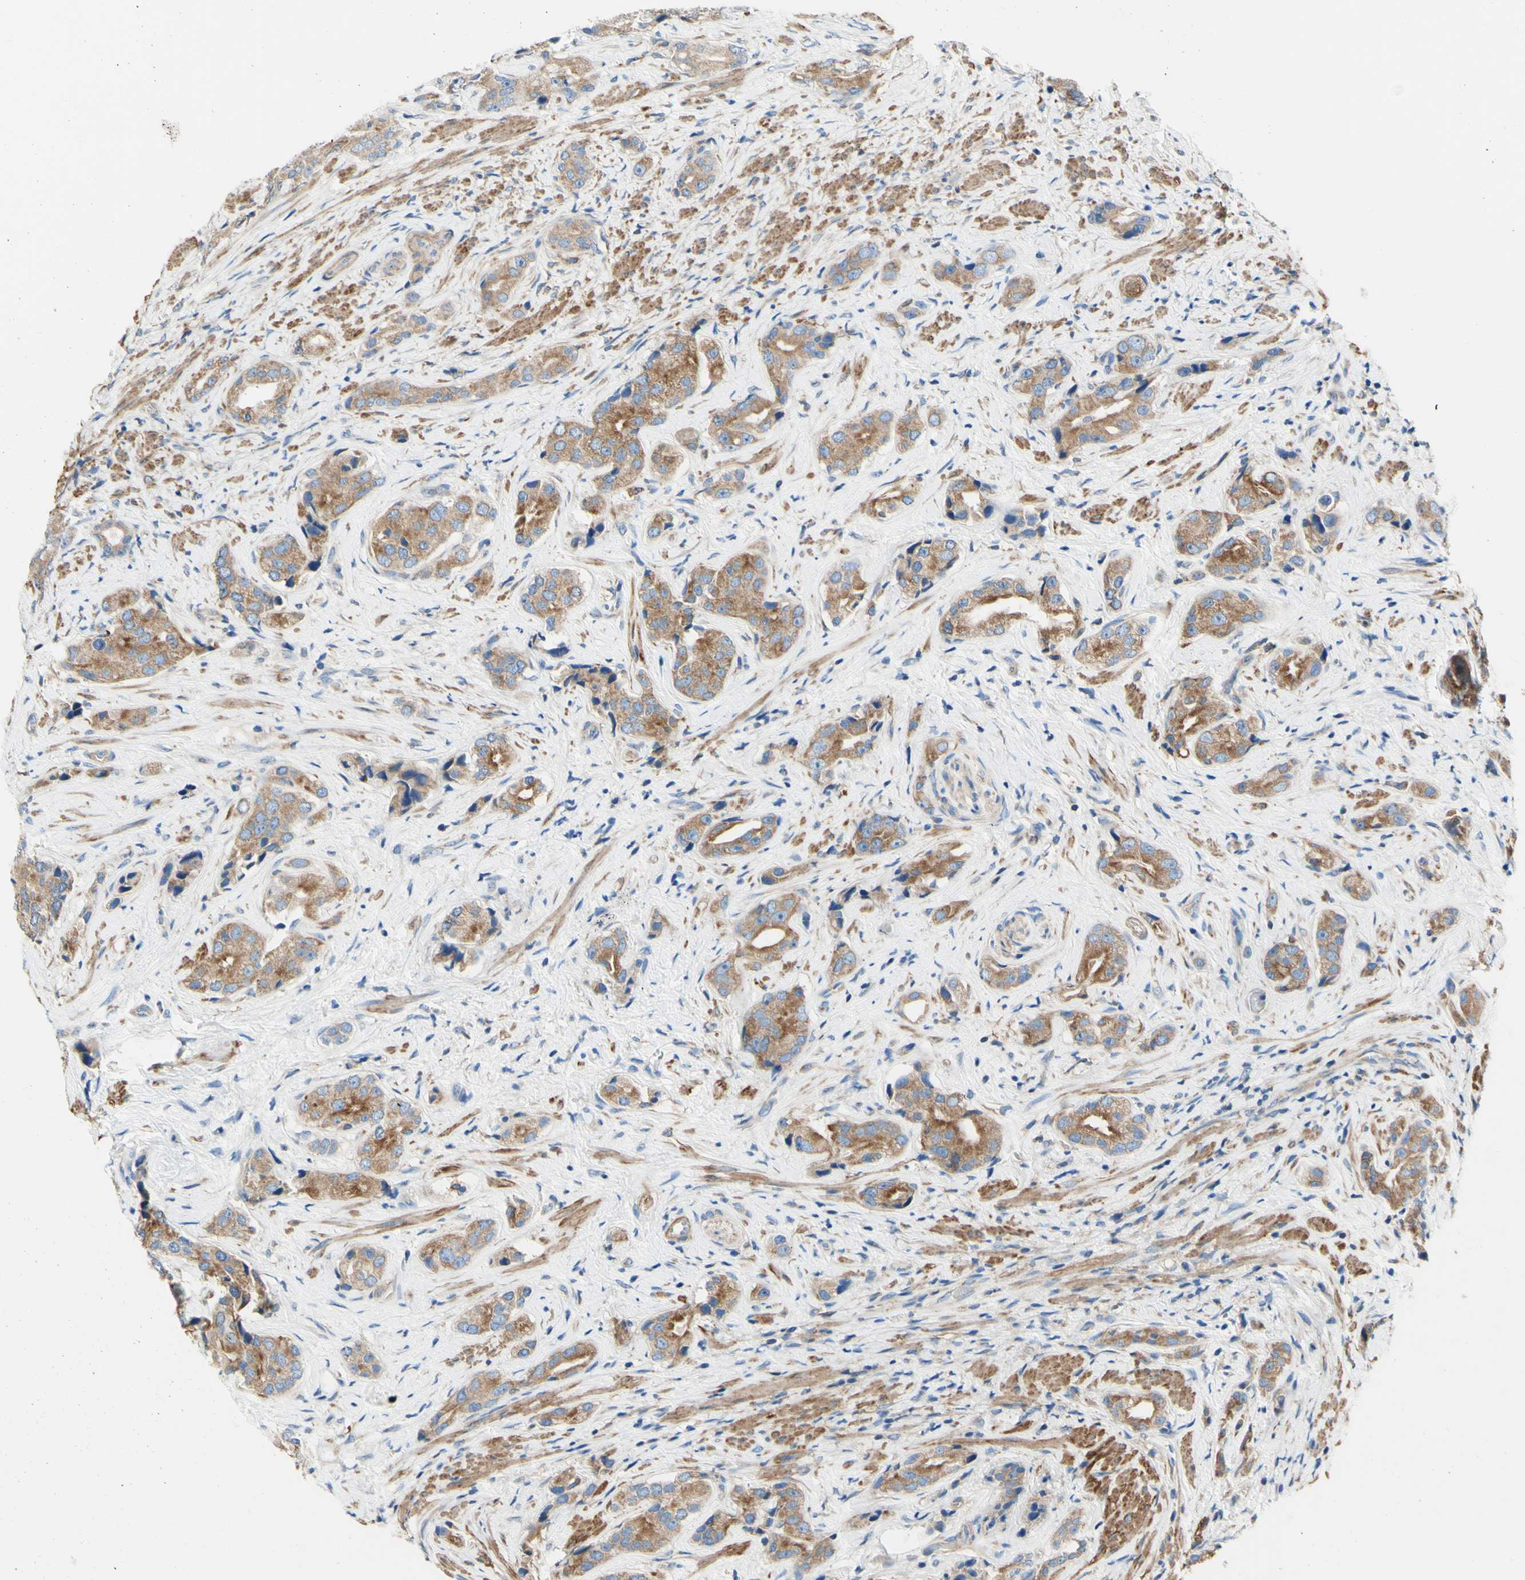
{"staining": {"intensity": "moderate", "quantity": ">75%", "location": "cytoplasmic/membranous"}, "tissue": "prostate cancer", "cell_type": "Tumor cells", "image_type": "cancer", "snomed": [{"axis": "morphology", "description": "Adenocarcinoma, High grade"}, {"axis": "topography", "description": "Prostate"}], "caption": "The micrograph demonstrates staining of prostate cancer, revealing moderate cytoplasmic/membranous protein positivity (brown color) within tumor cells.", "gene": "RETREG2", "patient": {"sex": "male", "age": 71}}